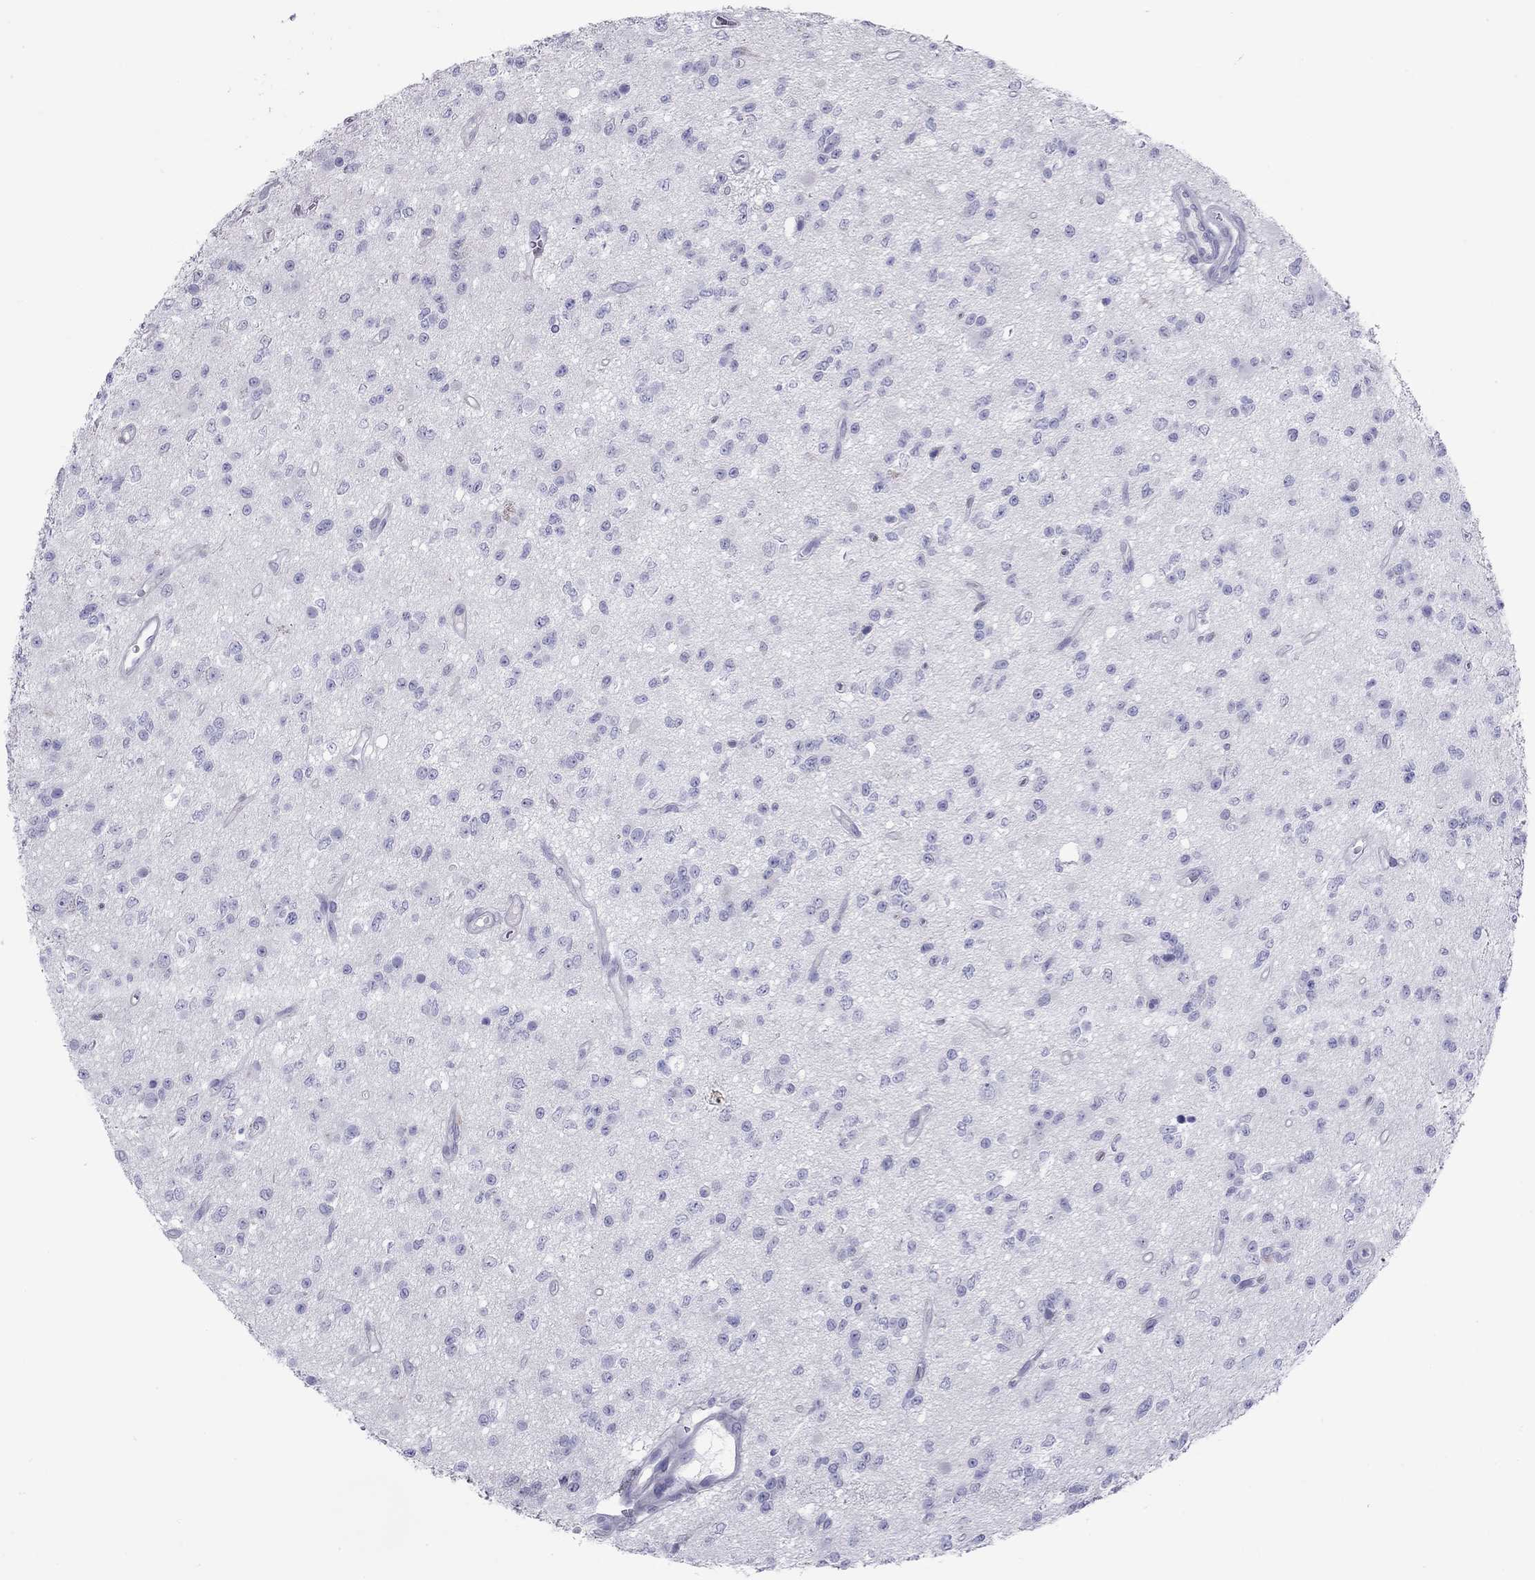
{"staining": {"intensity": "negative", "quantity": "none", "location": "none"}, "tissue": "glioma", "cell_type": "Tumor cells", "image_type": "cancer", "snomed": [{"axis": "morphology", "description": "Glioma, malignant, Low grade"}, {"axis": "topography", "description": "Brain"}], "caption": "High magnification brightfield microscopy of glioma stained with DAB (3,3'-diaminobenzidine) (brown) and counterstained with hematoxylin (blue): tumor cells show no significant staining.", "gene": "SH2D2A", "patient": {"sex": "female", "age": 45}}